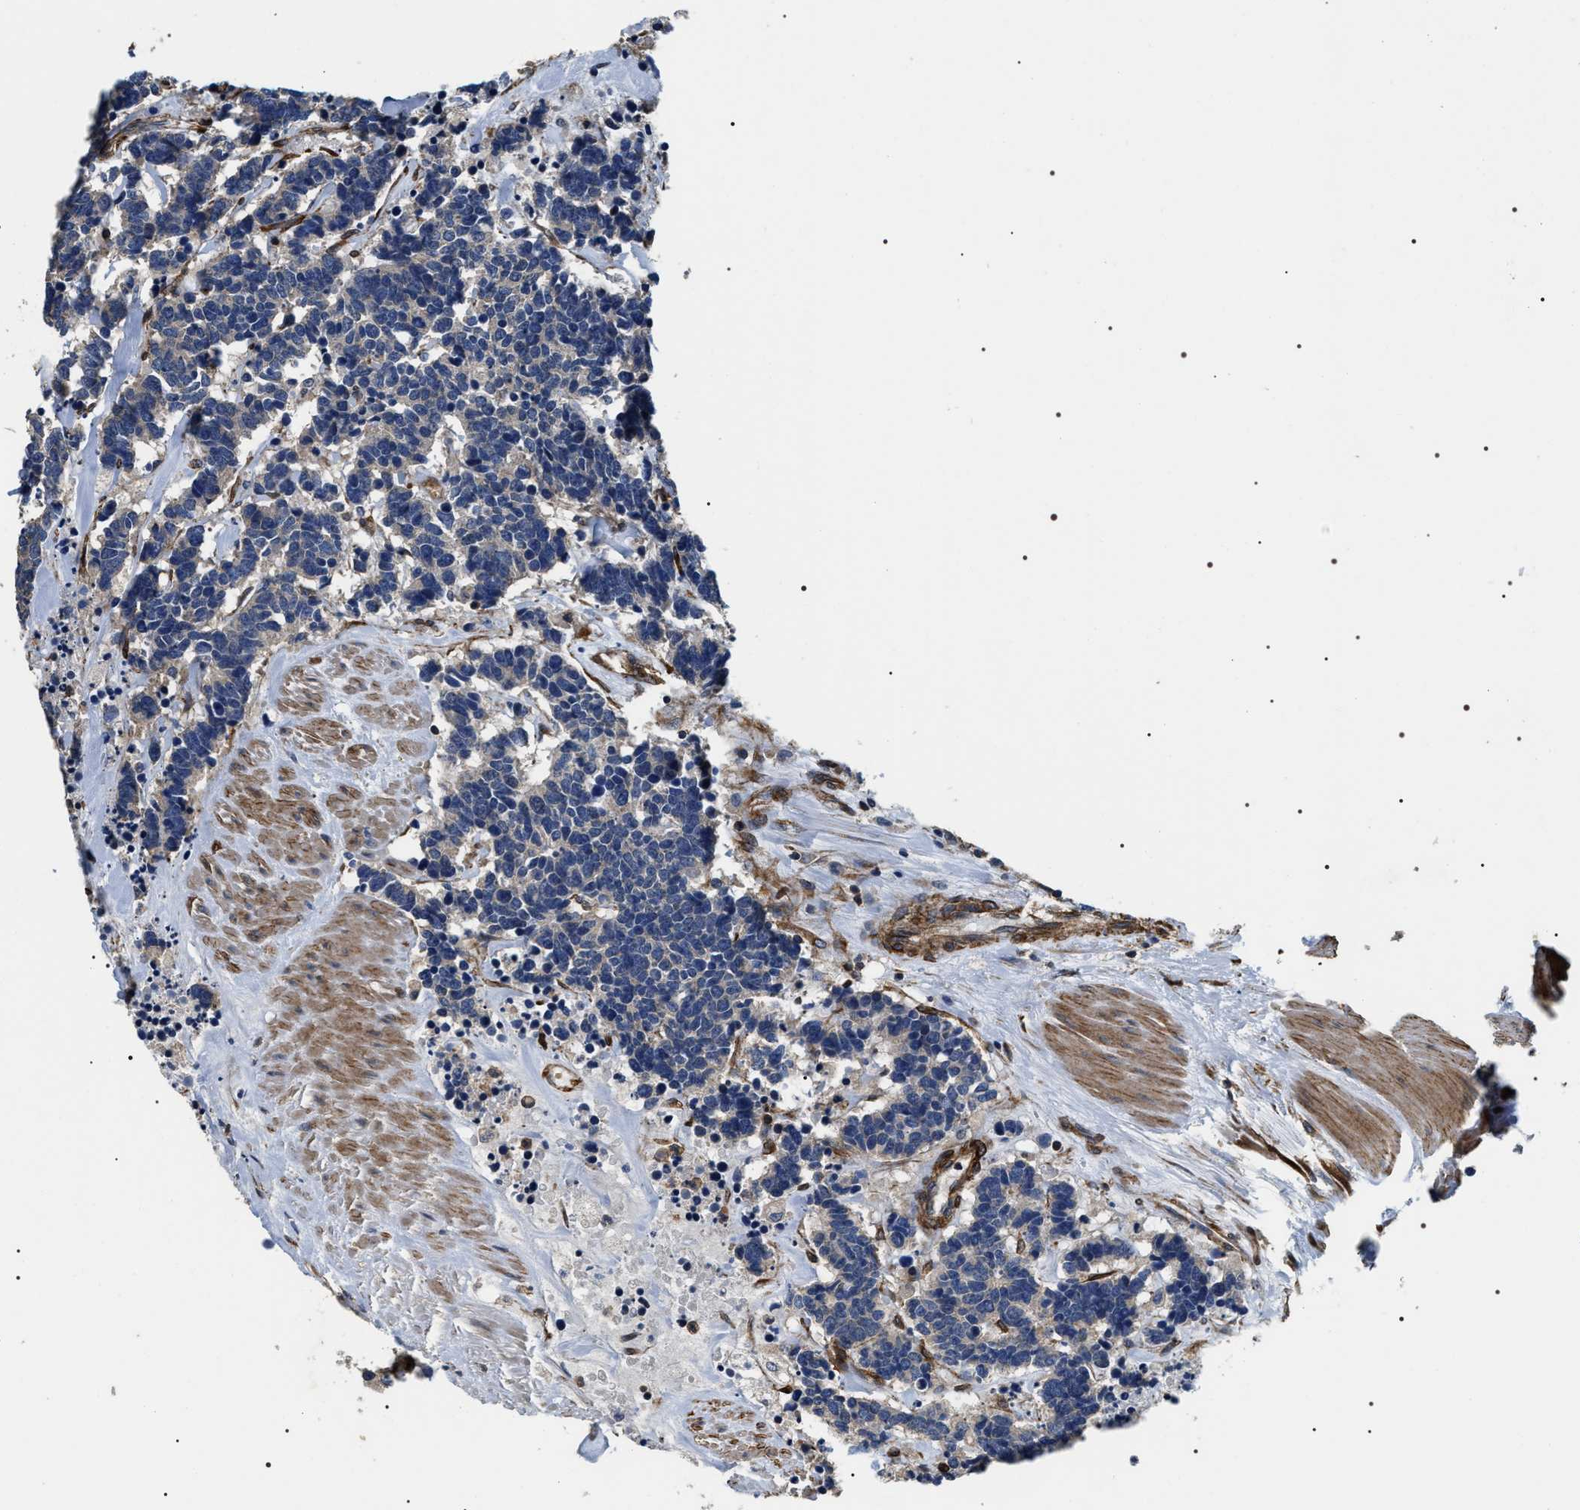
{"staining": {"intensity": "negative", "quantity": "none", "location": "none"}, "tissue": "carcinoid", "cell_type": "Tumor cells", "image_type": "cancer", "snomed": [{"axis": "morphology", "description": "Carcinoma, NOS"}, {"axis": "morphology", "description": "Carcinoid, malignant, NOS"}, {"axis": "topography", "description": "Urinary bladder"}], "caption": "Tumor cells show no significant staining in carcinoid.", "gene": "ZC3HAV1L", "patient": {"sex": "male", "age": 57}}